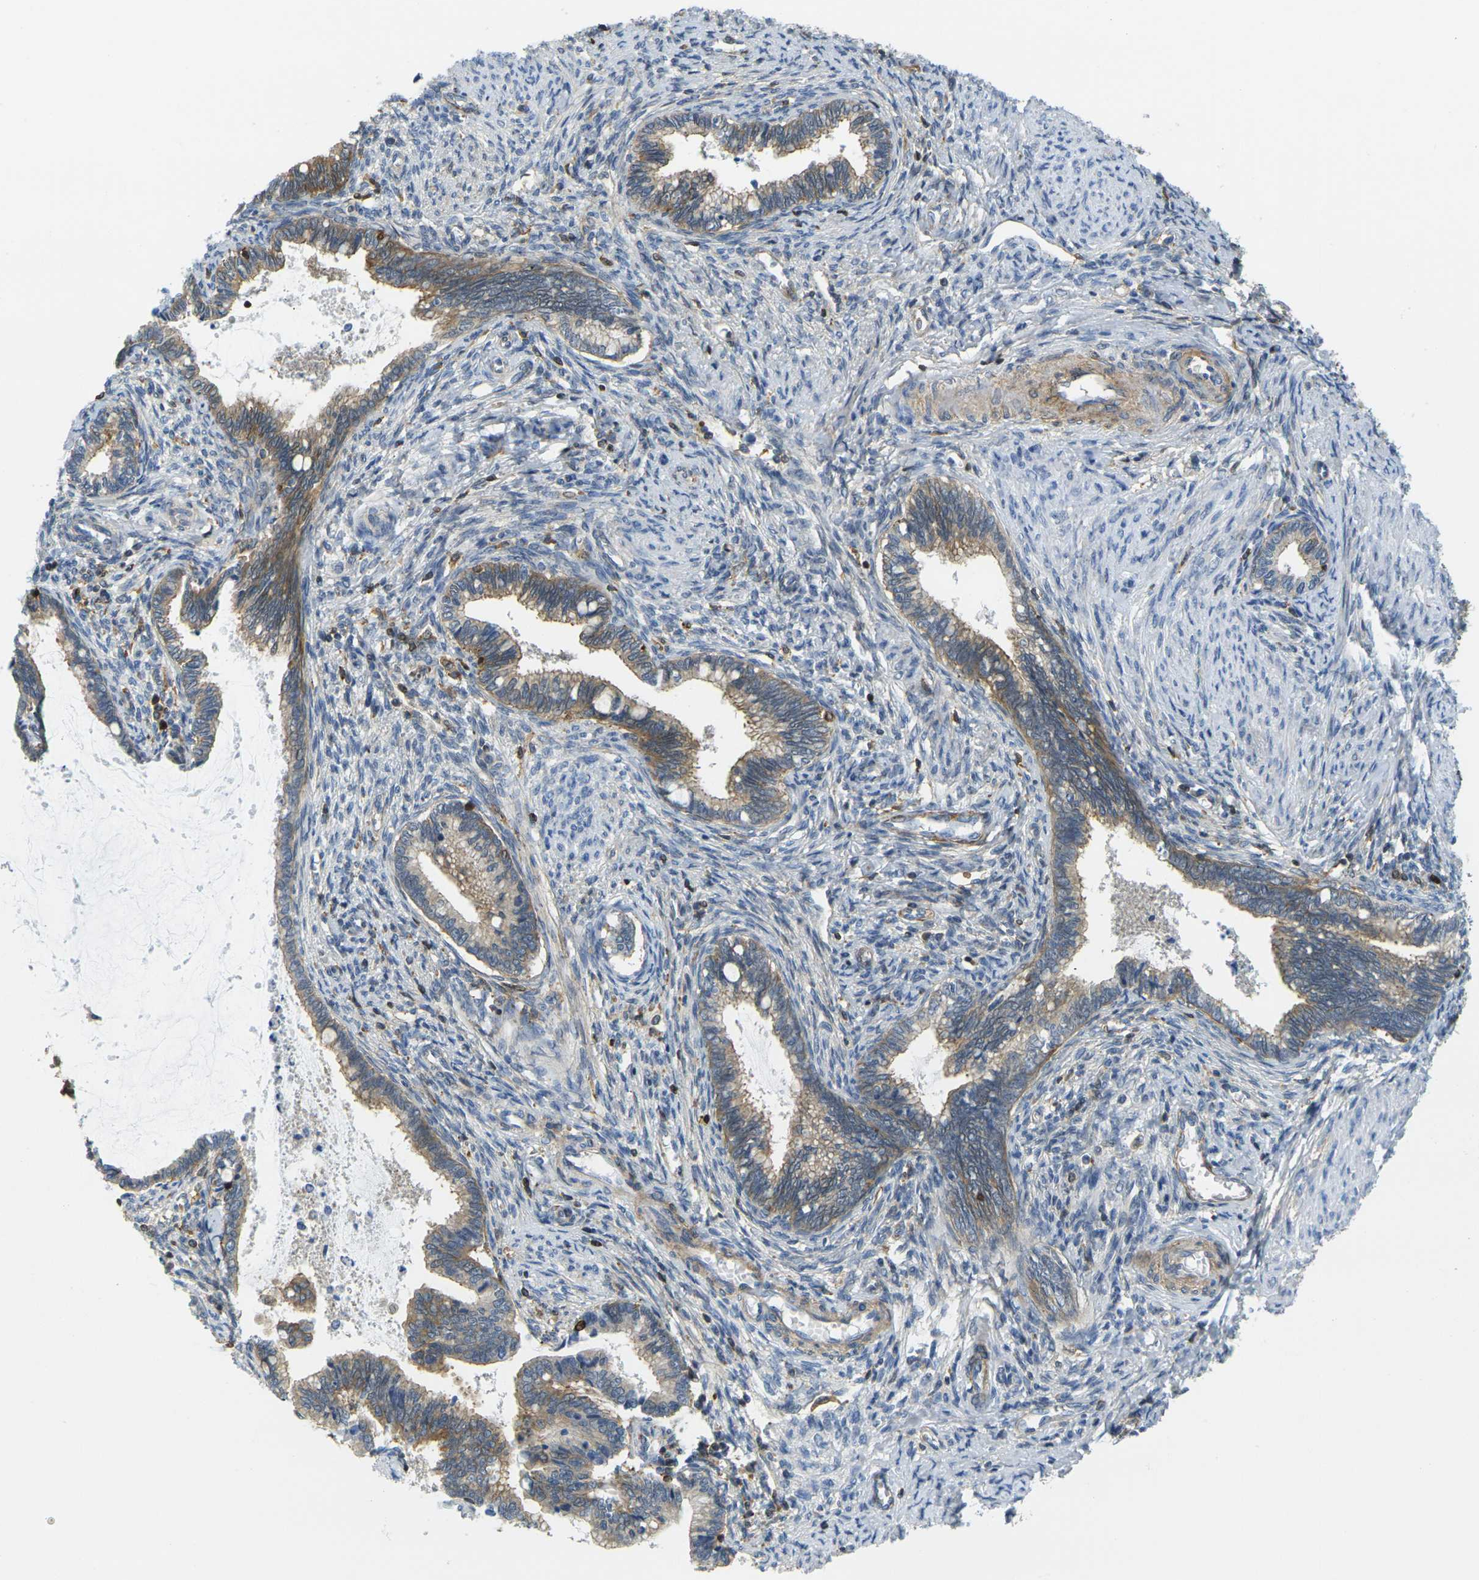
{"staining": {"intensity": "moderate", "quantity": ">75%", "location": "cytoplasmic/membranous"}, "tissue": "cervical cancer", "cell_type": "Tumor cells", "image_type": "cancer", "snomed": [{"axis": "morphology", "description": "Adenocarcinoma, NOS"}, {"axis": "topography", "description": "Cervix"}], "caption": "A photomicrograph showing moderate cytoplasmic/membranous positivity in about >75% of tumor cells in cervical adenocarcinoma, as visualized by brown immunohistochemical staining.", "gene": "LASP1", "patient": {"sex": "female", "age": 44}}